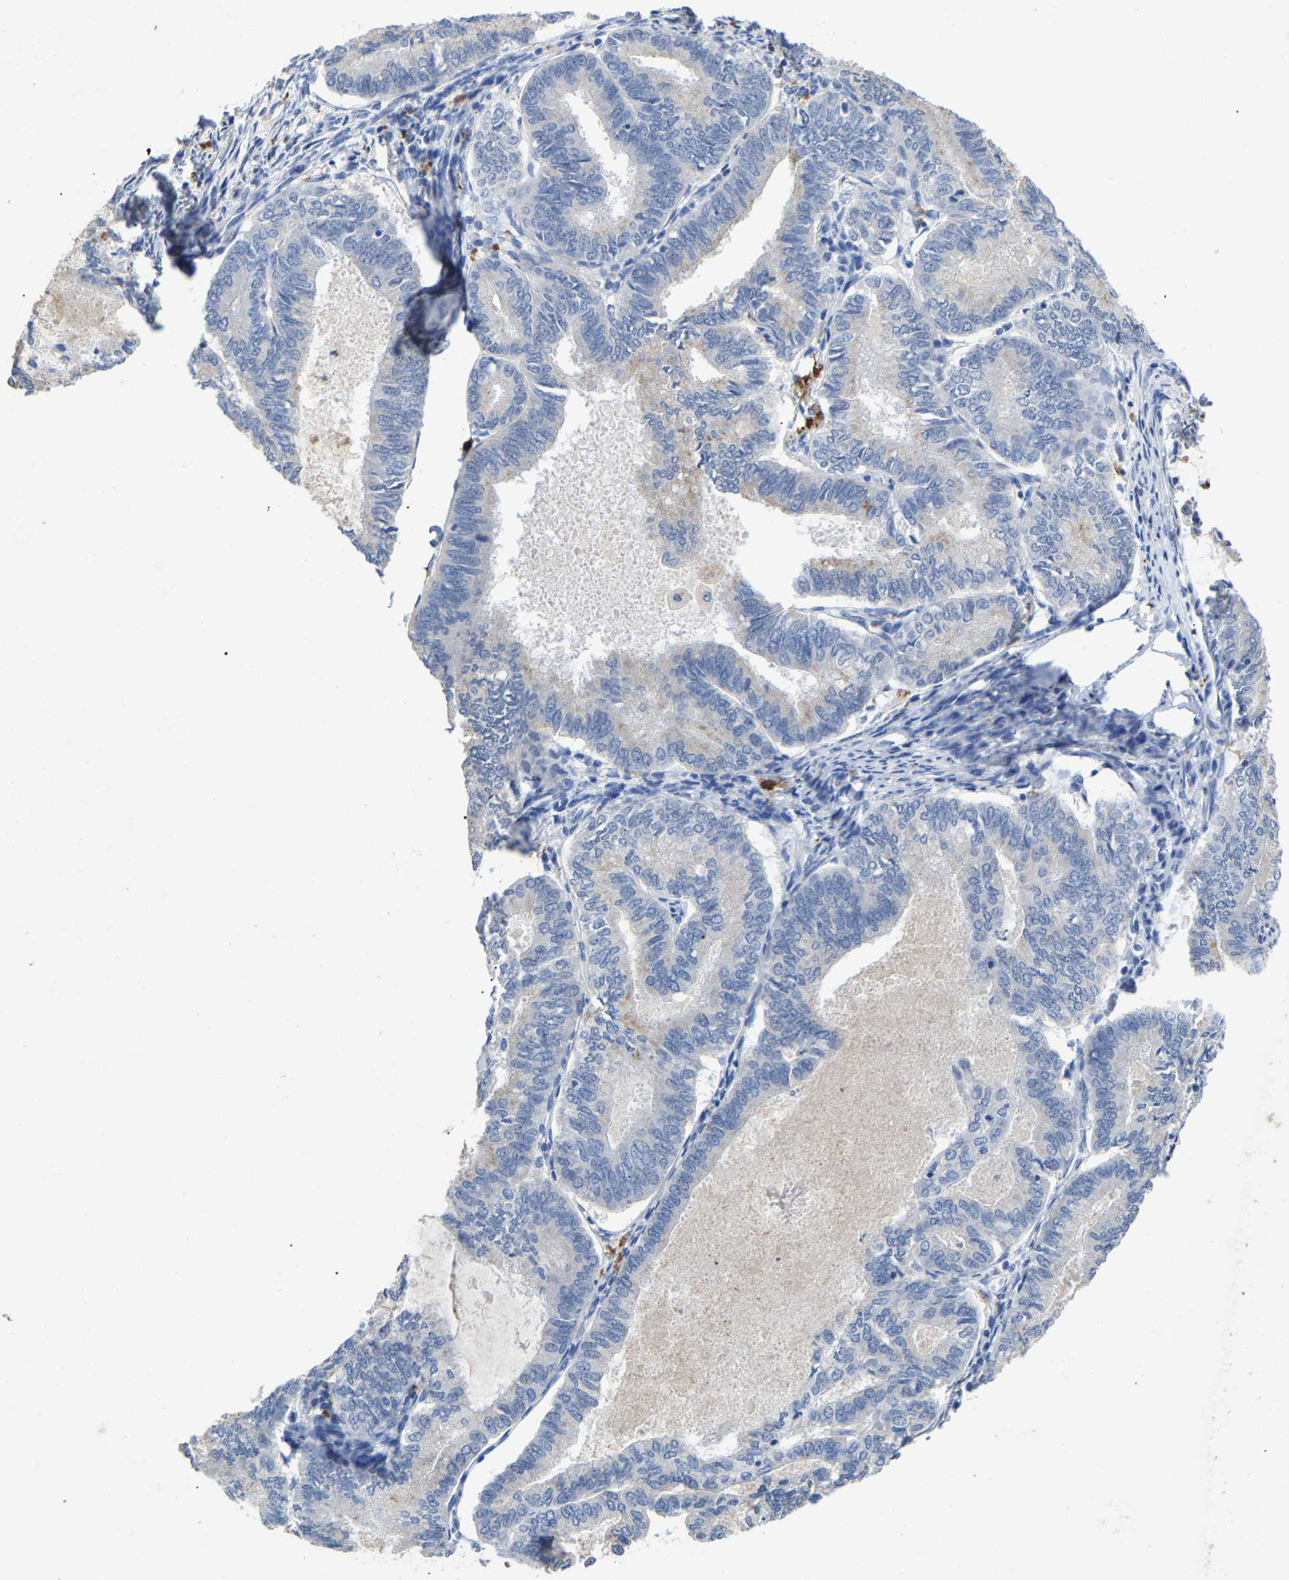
{"staining": {"intensity": "negative", "quantity": "none", "location": "none"}, "tissue": "endometrial cancer", "cell_type": "Tumor cells", "image_type": "cancer", "snomed": [{"axis": "morphology", "description": "Adenocarcinoma, NOS"}, {"axis": "topography", "description": "Endometrium"}], "caption": "Tumor cells are negative for protein expression in human endometrial cancer.", "gene": "SMPD2", "patient": {"sex": "female", "age": 86}}